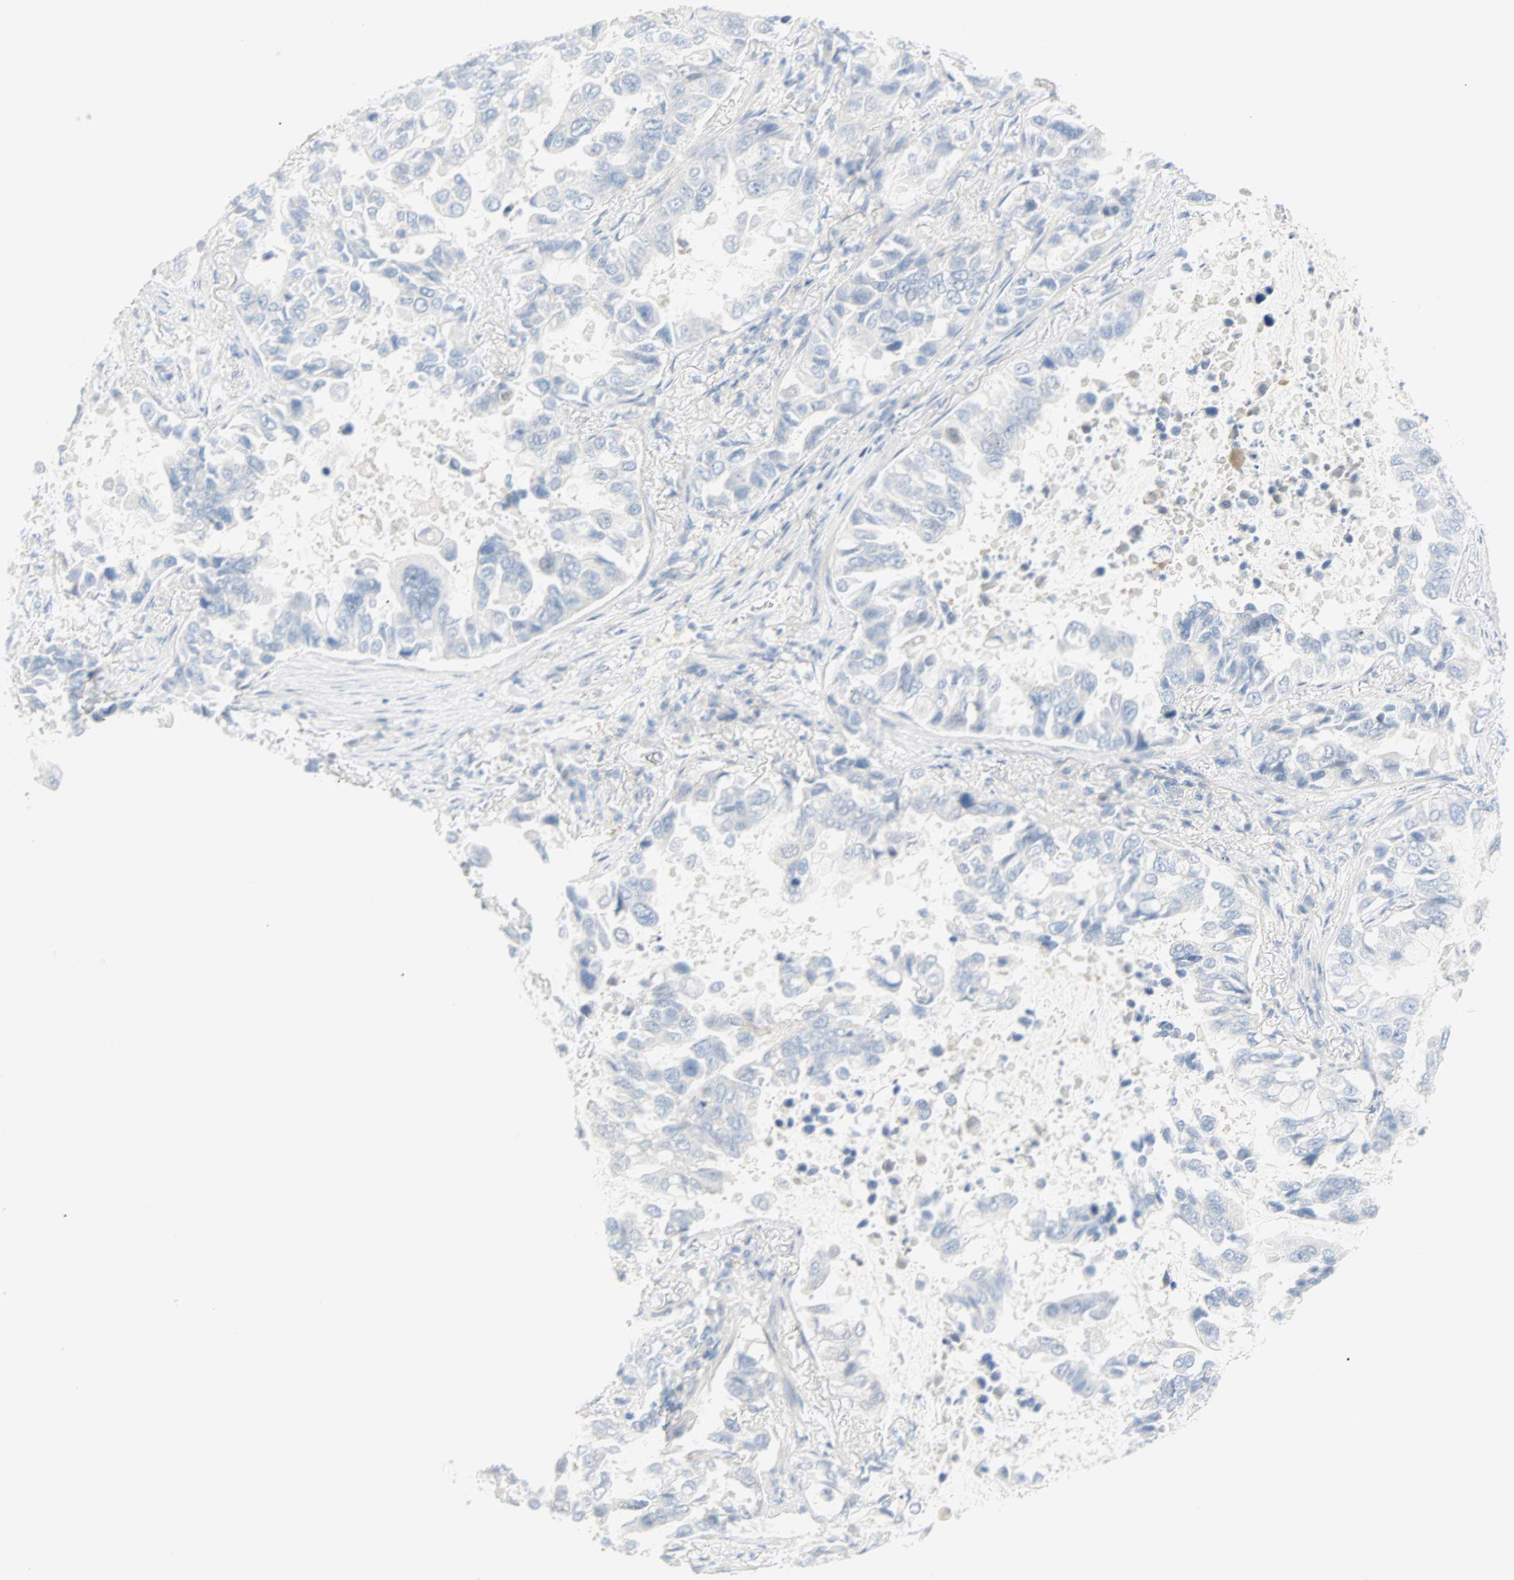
{"staining": {"intensity": "negative", "quantity": "none", "location": "none"}, "tissue": "lung cancer", "cell_type": "Tumor cells", "image_type": "cancer", "snomed": [{"axis": "morphology", "description": "Adenocarcinoma, NOS"}, {"axis": "topography", "description": "Lung"}], "caption": "There is no significant expression in tumor cells of lung cancer.", "gene": "SELENBP1", "patient": {"sex": "male", "age": 64}}